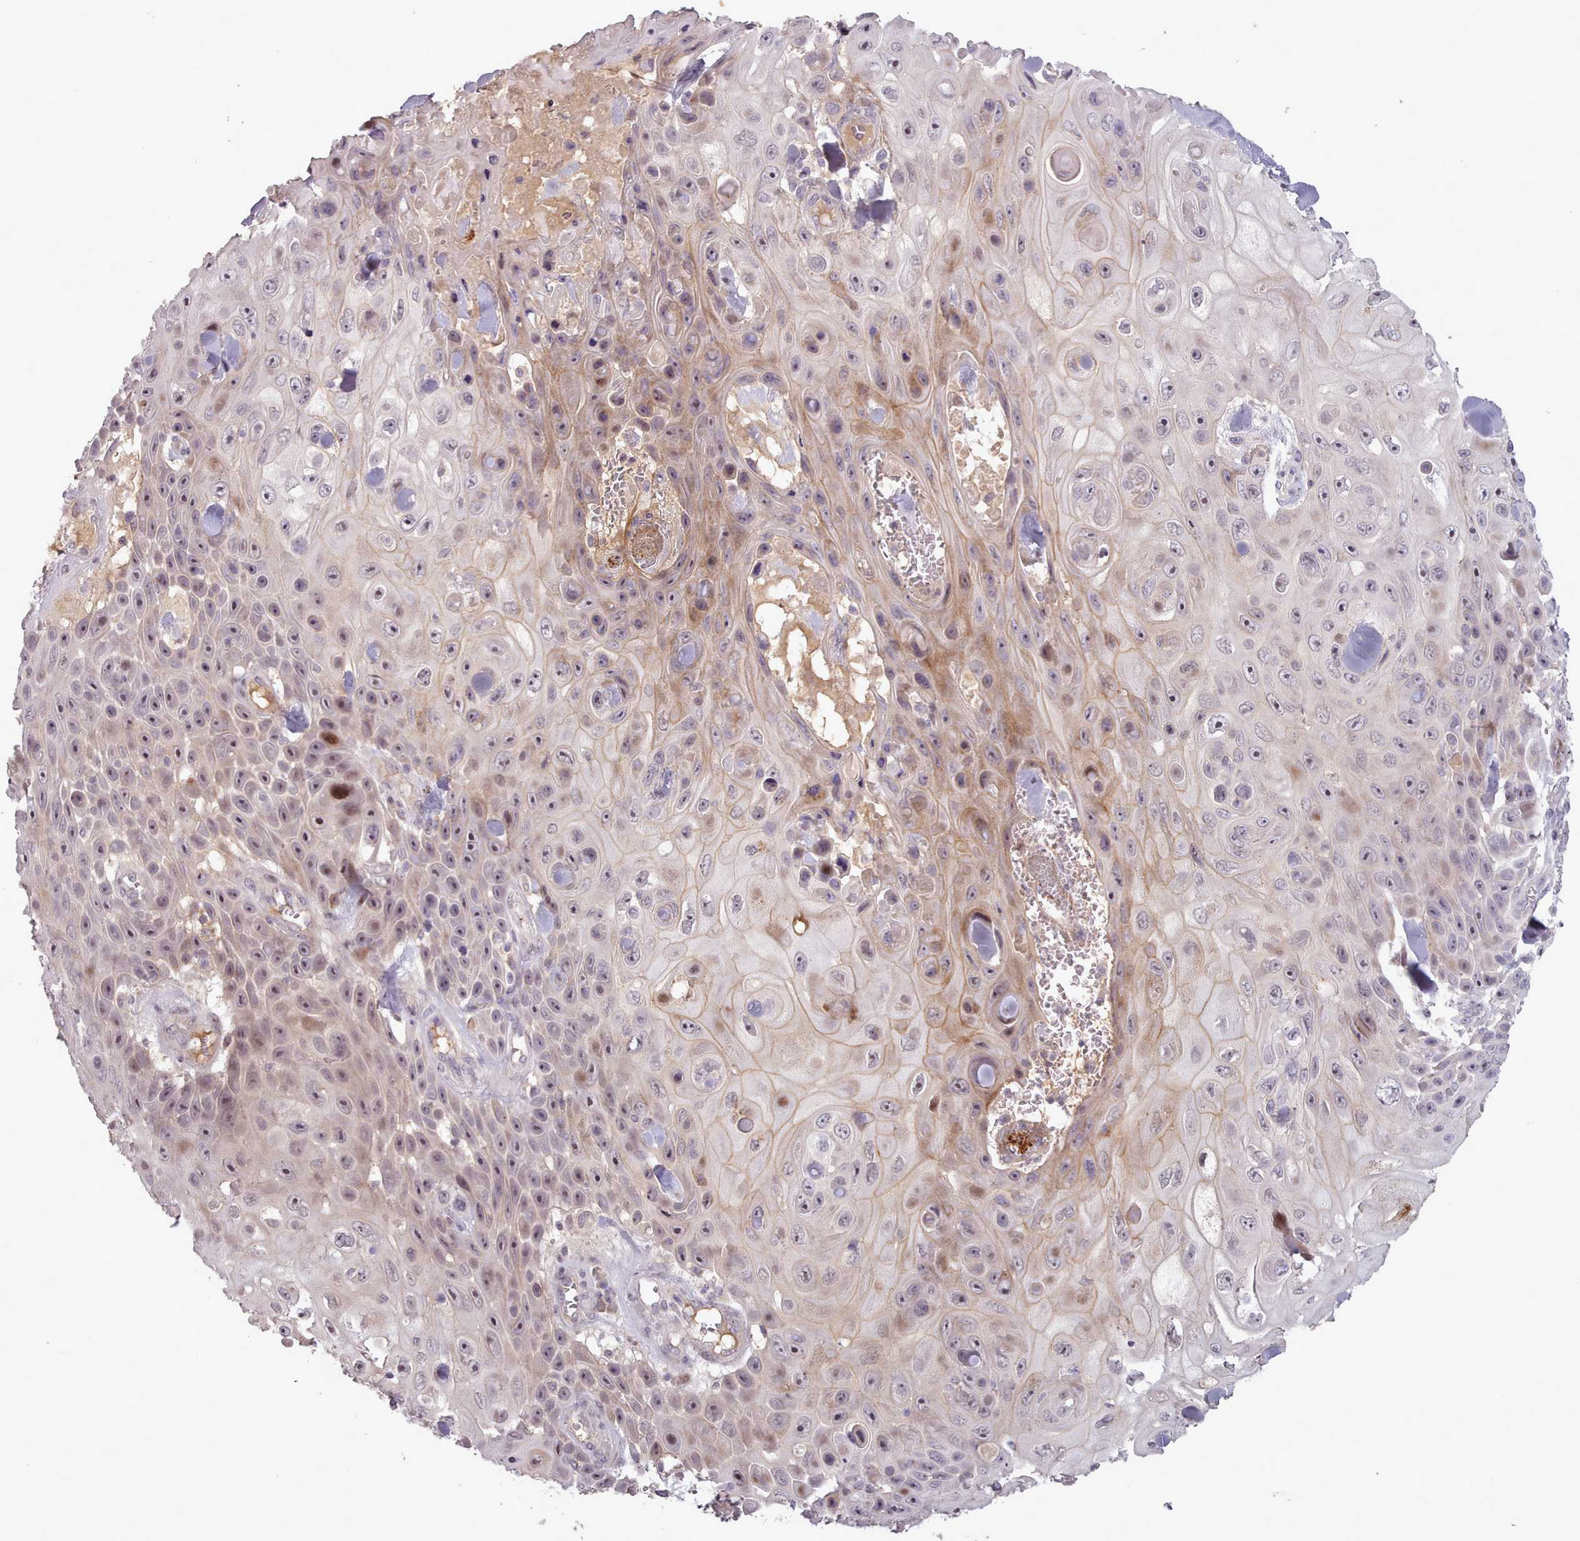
{"staining": {"intensity": "moderate", "quantity": "<25%", "location": "cytoplasmic/membranous,nuclear"}, "tissue": "skin cancer", "cell_type": "Tumor cells", "image_type": "cancer", "snomed": [{"axis": "morphology", "description": "Squamous cell carcinoma, NOS"}, {"axis": "topography", "description": "Skin"}], "caption": "Tumor cells show low levels of moderate cytoplasmic/membranous and nuclear expression in approximately <25% of cells in human skin cancer. (DAB (3,3'-diaminobenzidine) IHC, brown staining for protein, blue staining for nuclei).", "gene": "LEFTY2", "patient": {"sex": "male", "age": 82}}